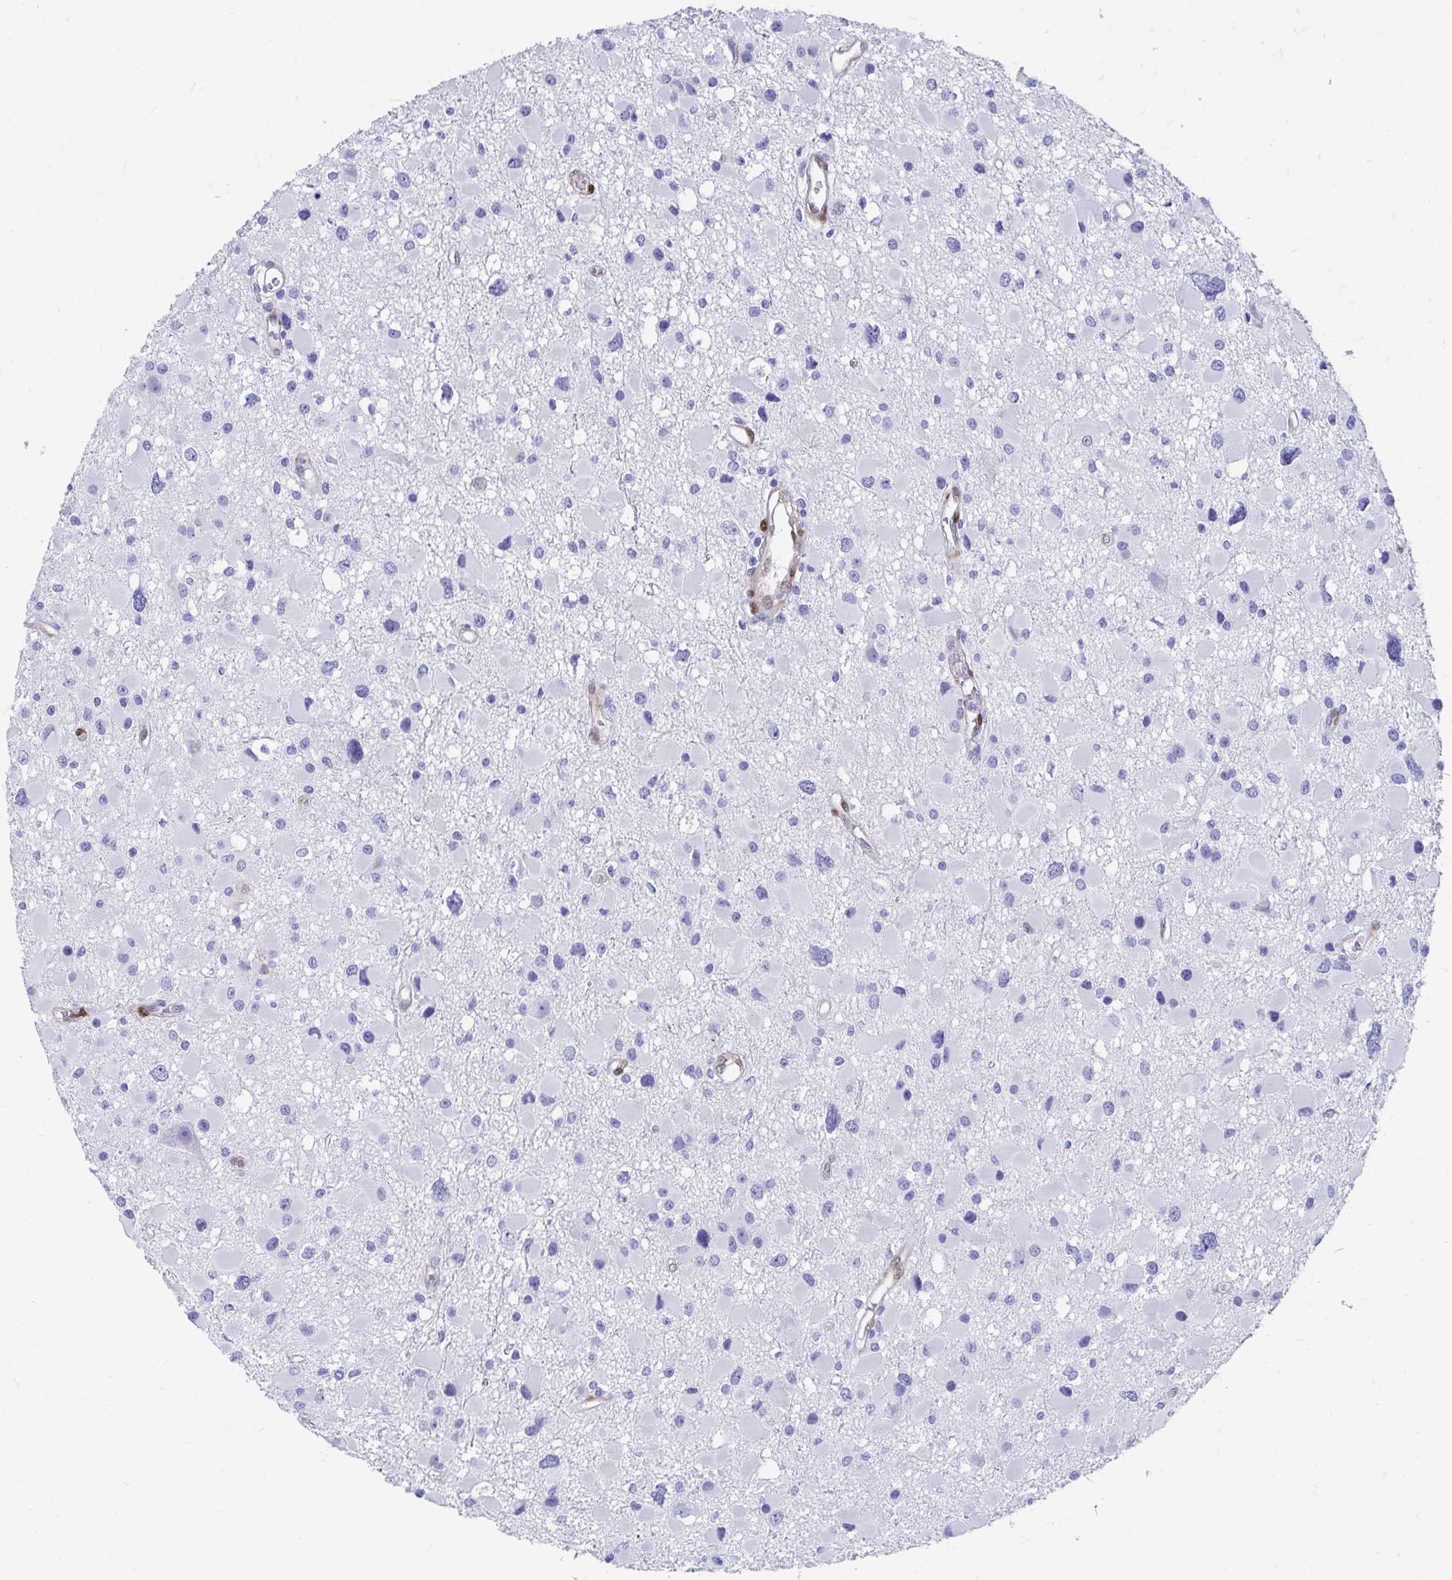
{"staining": {"intensity": "negative", "quantity": "none", "location": "none"}, "tissue": "glioma", "cell_type": "Tumor cells", "image_type": "cancer", "snomed": [{"axis": "morphology", "description": "Glioma, malignant, High grade"}, {"axis": "topography", "description": "Brain"}], "caption": "The image reveals no significant expression in tumor cells of high-grade glioma (malignant). (Brightfield microscopy of DAB immunohistochemistry at high magnification).", "gene": "RBPMS", "patient": {"sex": "male", "age": 54}}